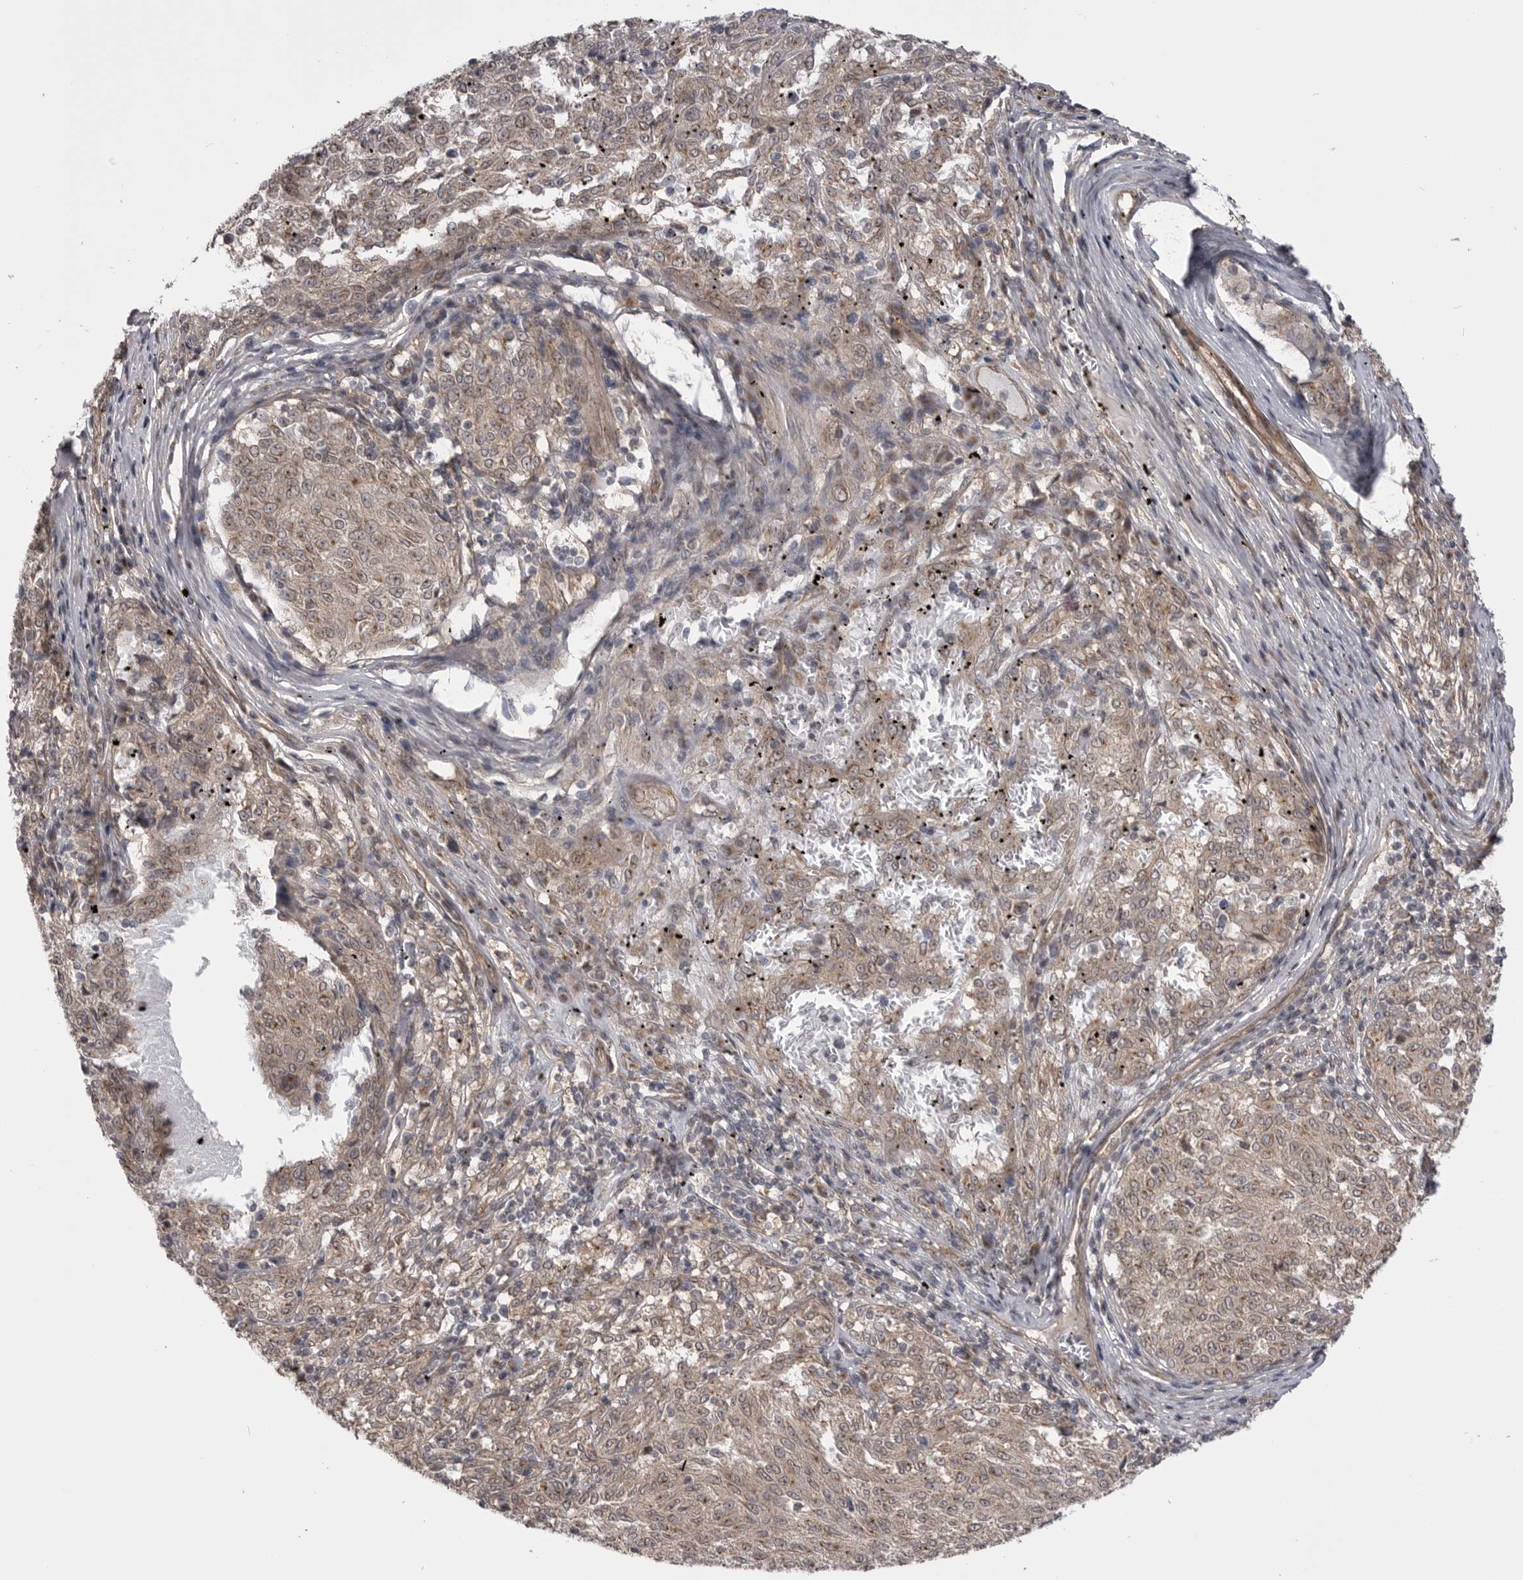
{"staining": {"intensity": "weak", "quantity": ">75%", "location": "cytoplasmic/membranous"}, "tissue": "melanoma", "cell_type": "Tumor cells", "image_type": "cancer", "snomed": [{"axis": "morphology", "description": "Malignant melanoma, NOS"}, {"axis": "topography", "description": "Skin"}], "caption": "High-magnification brightfield microscopy of malignant melanoma stained with DAB (3,3'-diaminobenzidine) (brown) and counterstained with hematoxylin (blue). tumor cells exhibit weak cytoplasmic/membranous positivity is identified in approximately>75% of cells.", "gene": "PDCL", "patient": {"sex": "female", "age": 72}}